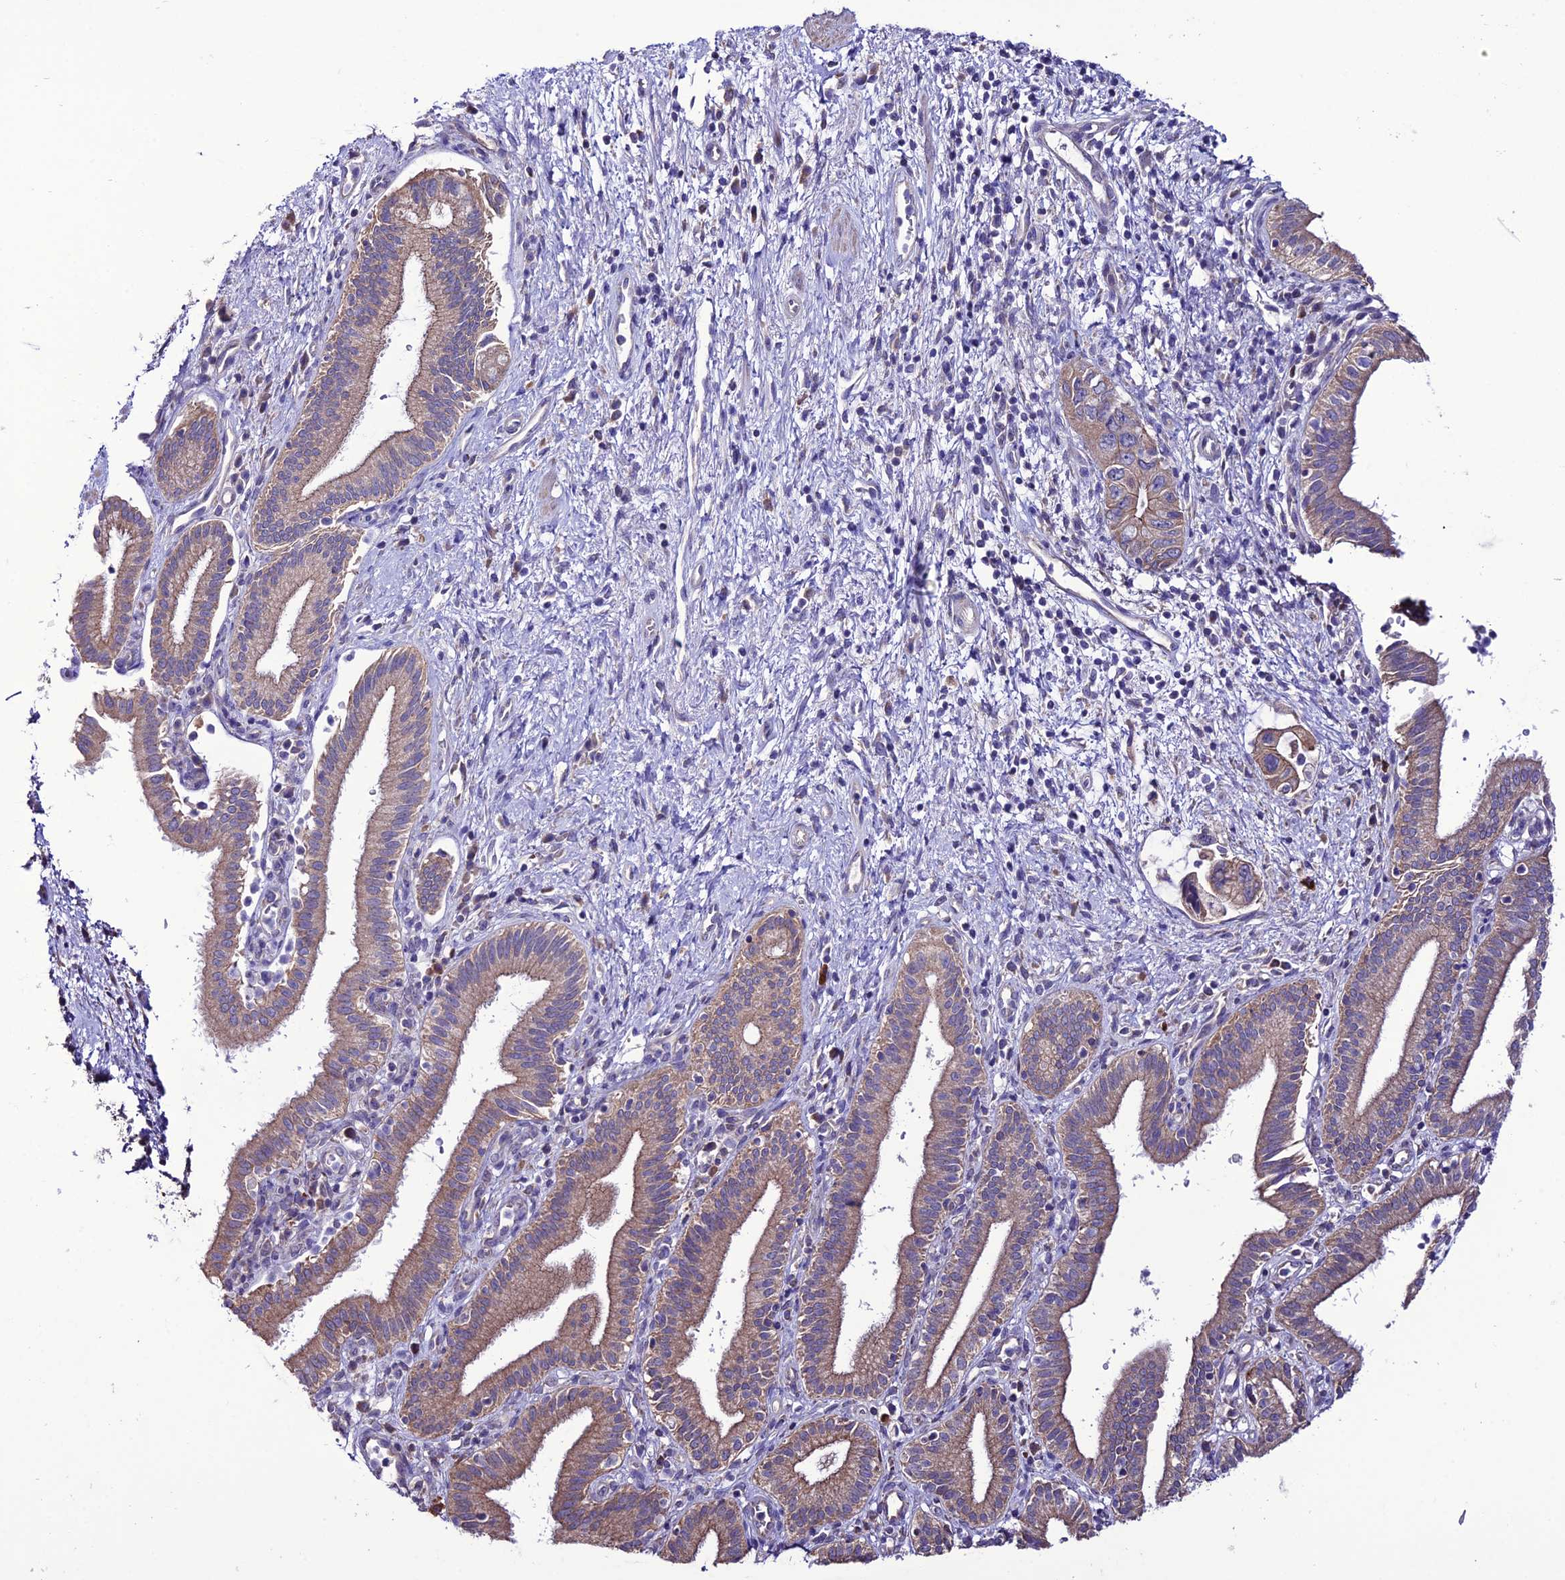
{"staining": {"intensity": "moderate", "quantity": "25%-75%", "location": "cytoplasmic/membranous"}, "tissue": "pancreatic cancer", "cell_type": "Tumor cells", "image_type": "cancer", "snomed": [{"axis": "morphology", "description": "Adenocarcinoma, NOS"}, {"axis": "topography", "description": "Pancreas"}], "caption": "Immunohistochemical staining of pancreatic cancer displays medium levels of moderate cytoplasmic/membranous protein positivity in approximately 25%-75% of tumor cells.", "gene": "HOGA1", "patient": {"sex": "female", "age": 73}}